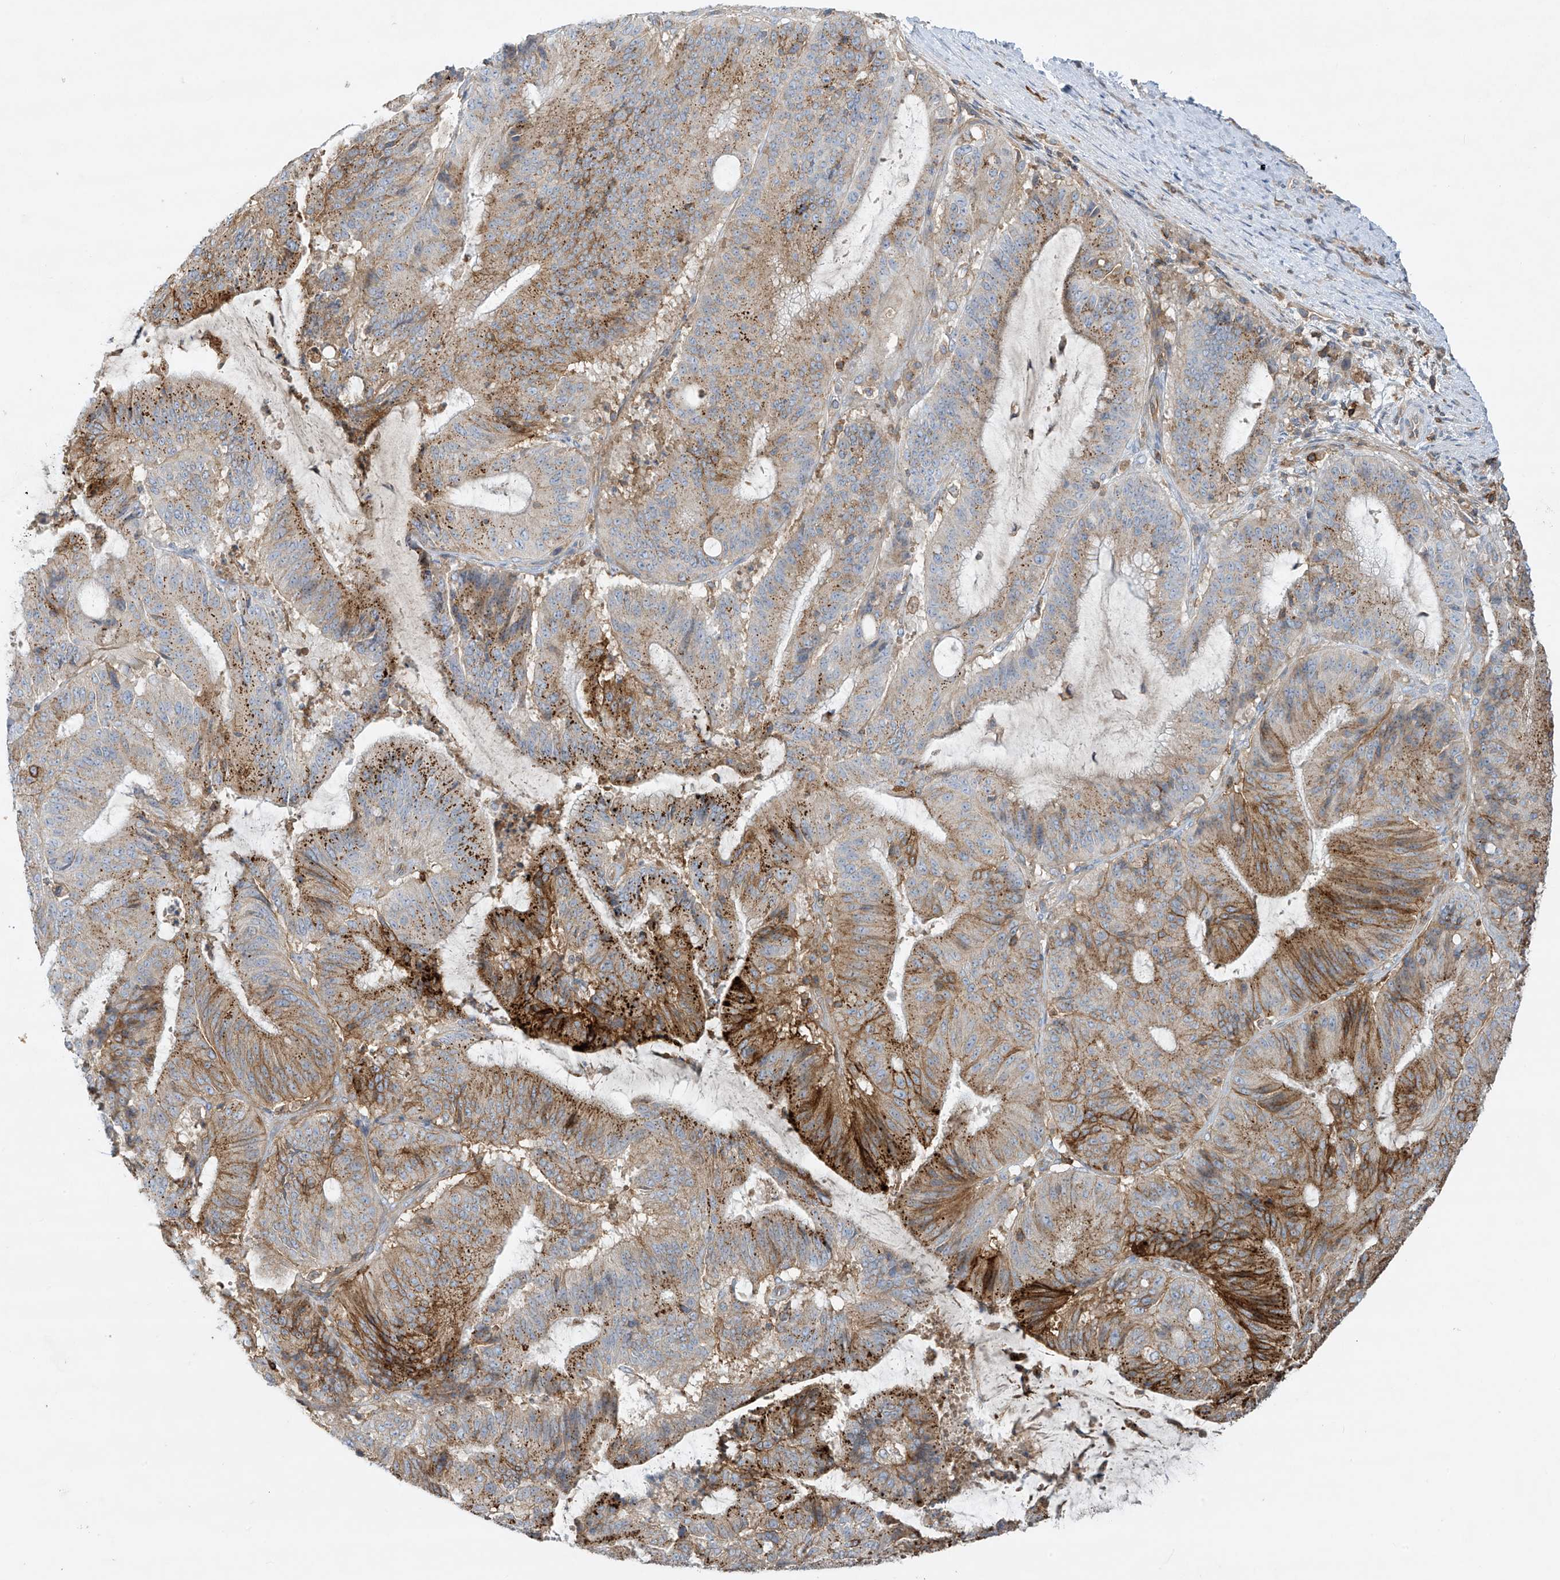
{"staining": {"intensity": "strong", "quantity": "25%-75%", "location": "cytoplasmic/membranous"}, "tissue": "liver cancer", "cell_type": "Tumor cells", "image_type": "cancer", "snomed": [{"axis": "morphology", "description": "Normal tissue, NOS"}, {"axis": "morphology", "description": "Cholangiocarcinoma"}, {"axis": "topography", "description": "Liver"}, {"axis": "topography", "description": "Peripheral nerve tissue"}], "caption": "Protein positivity by immunohistochemistry (IHC) demonstrates strong cytoplasmic/membranous expression in about 25%-75% of tumor cells in liver cancer (cholangiocarcinoma). (DAB IHC with brightfield microscopy, high magnification).", "gene": "HLA-E", "patient": {"sex": "female", "age": 73}}